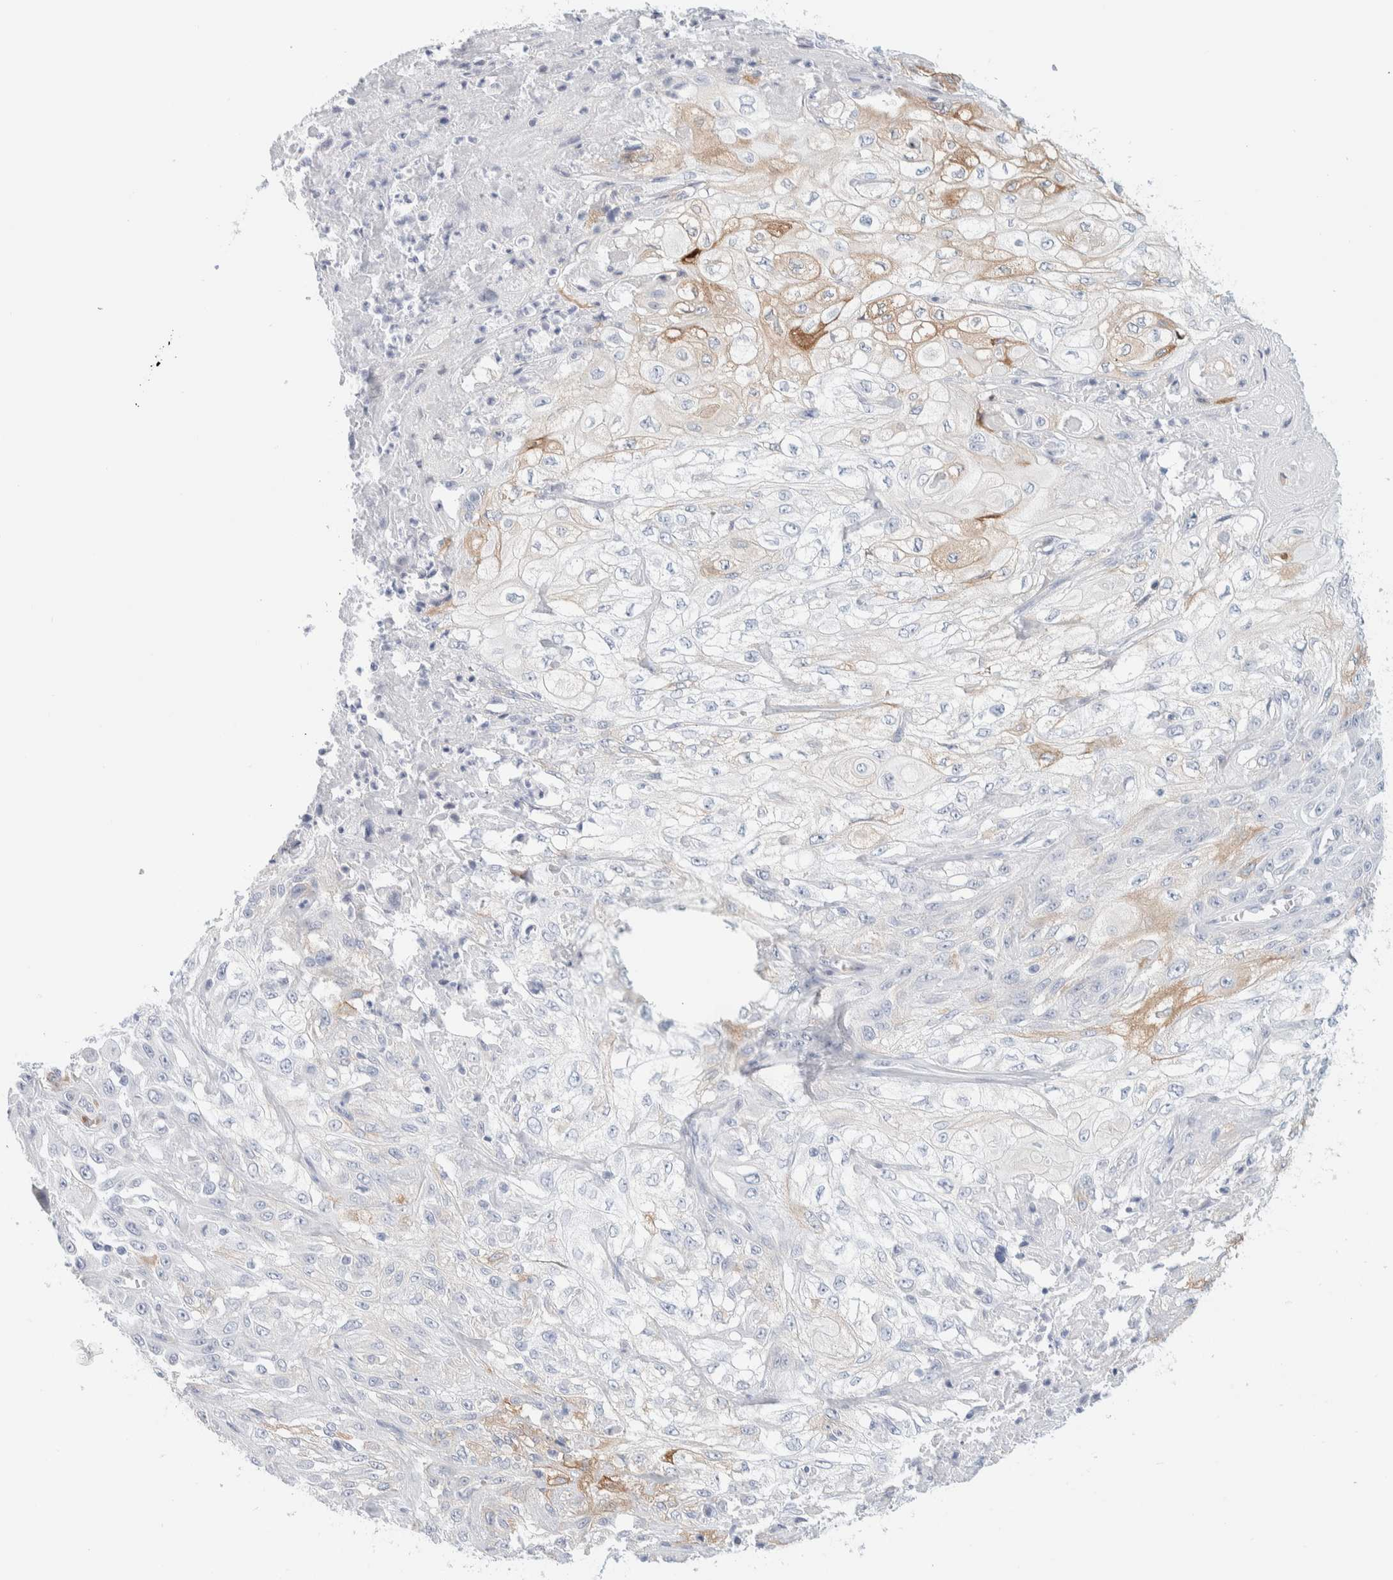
{"staining": {"intensity": "moderate", "quantity": "<25%", "location": "cytoplasmic/membranous"}, "tissue": "skin cancer", "cell_type": "Tumor cells", "image_type": "cancer", "snomed": [{"axis": "morphology", "description": "Squamous cell carcinoma, NOS"}, {"axis": "morphology", "description": "Squamous cell carcinoma, metastatic, NOS"}, {"axis": "topography", "description": "Skin"}, {"axis": "topography", "description": "Lymph node"}], "caption": "Tumor cells exhibit moderate cytoplasmic/membranous staining in approximately <25% of cells in skin cancer (metastatic squamous cell carcinoma).", "gene": "ATCAY", "patient": {"sex": "male", "age": 75}}